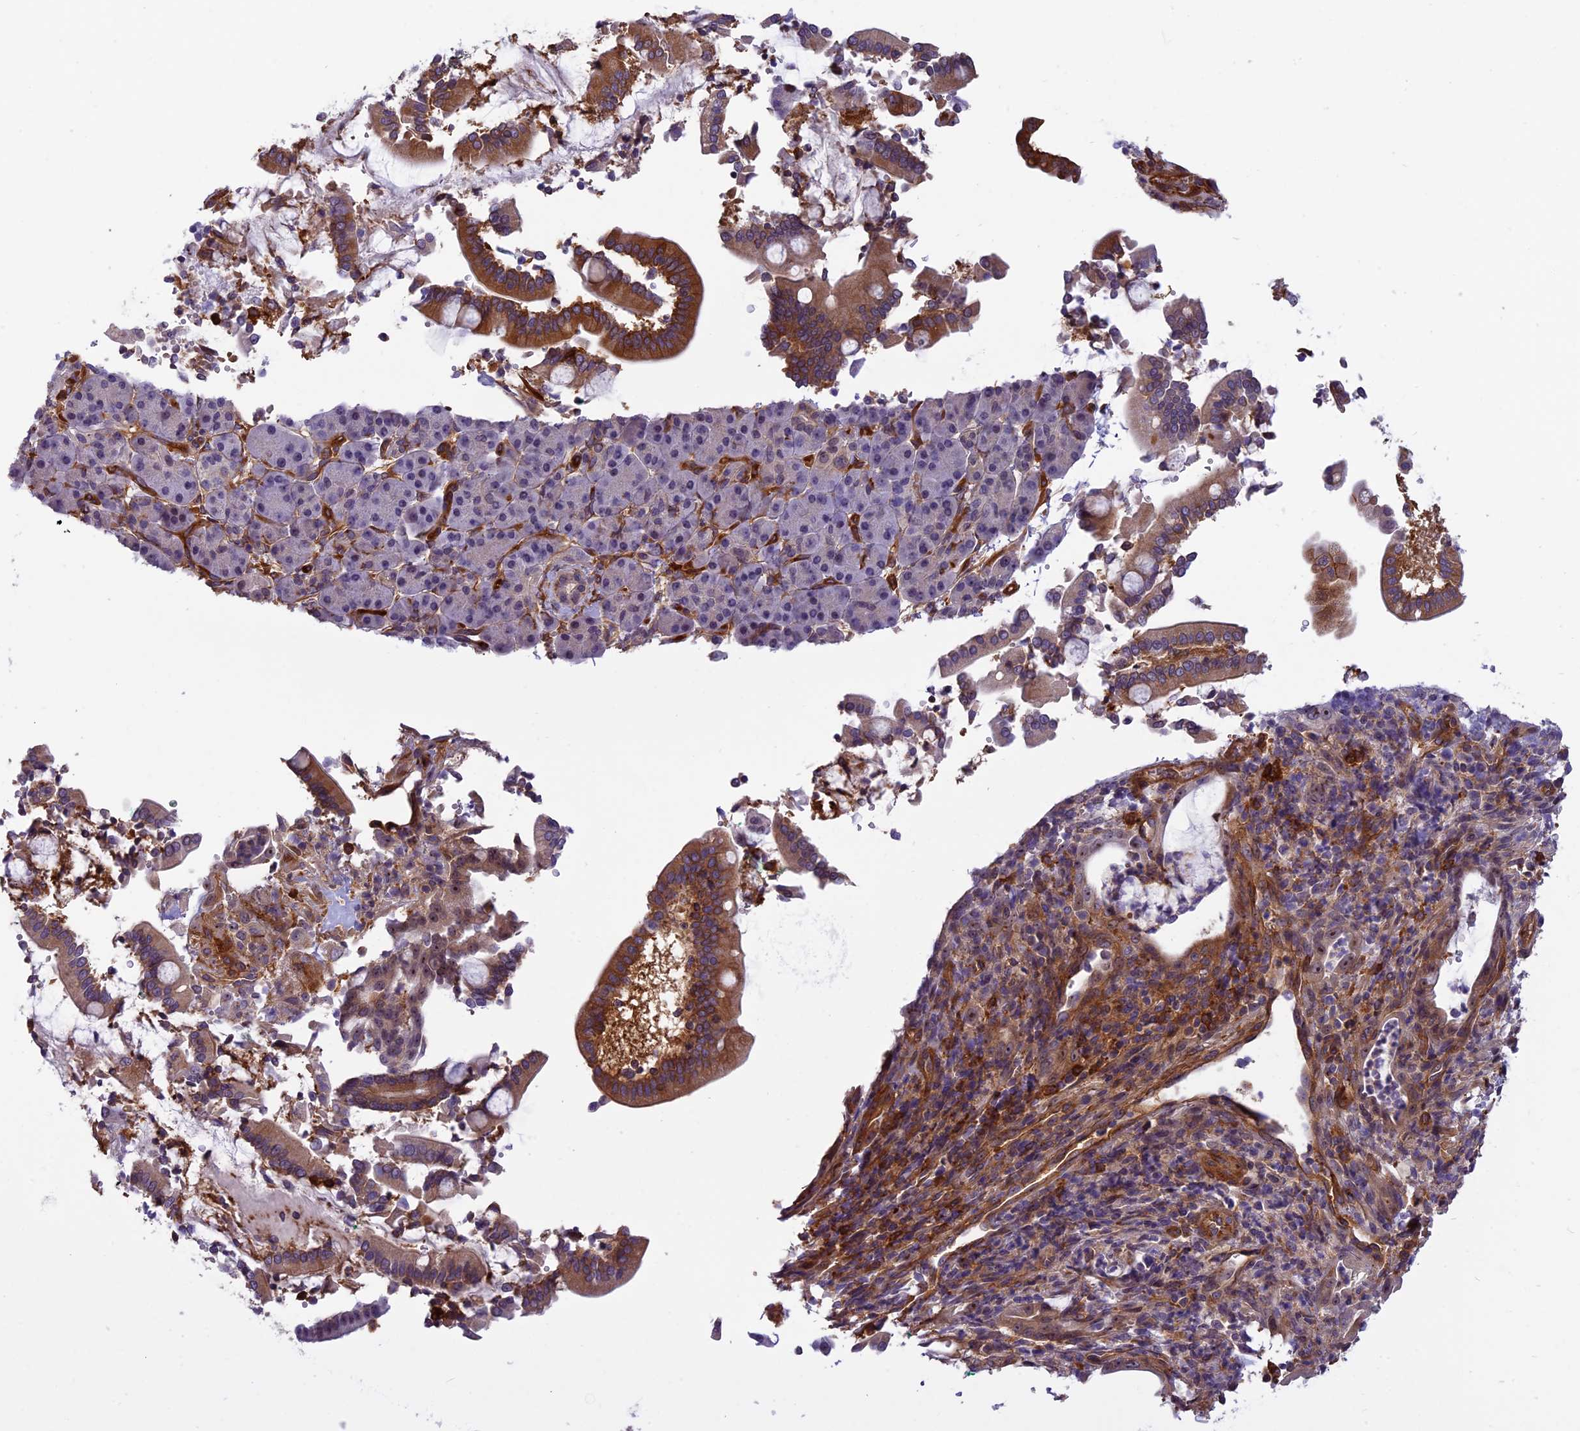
{"staining": {"intensity": "moderate", "quantity": ">75%", "location": "cytoplasmic/membranous"}, "tissue": "pancreatic cancer", "cell_type": "Tumor cells", "image_type": "cancer", "snomed": [{"axis": "morphology", "description": "Normal tissue, NOS"}, {"axis": "morphology", "description": "Adenocarcinoma, NOS"}, {"axis": "topography", "description": "Pancreas"}], "caption": "Pancreatic adenocarcinoma was stained to show a protein in brown. There is medium levels of moderate cytoplasmic/membranous staining in approximately >75% of tumor cells.", "gene": "EHBP1L1", "patient": {"sex": "female", "age": 55}}